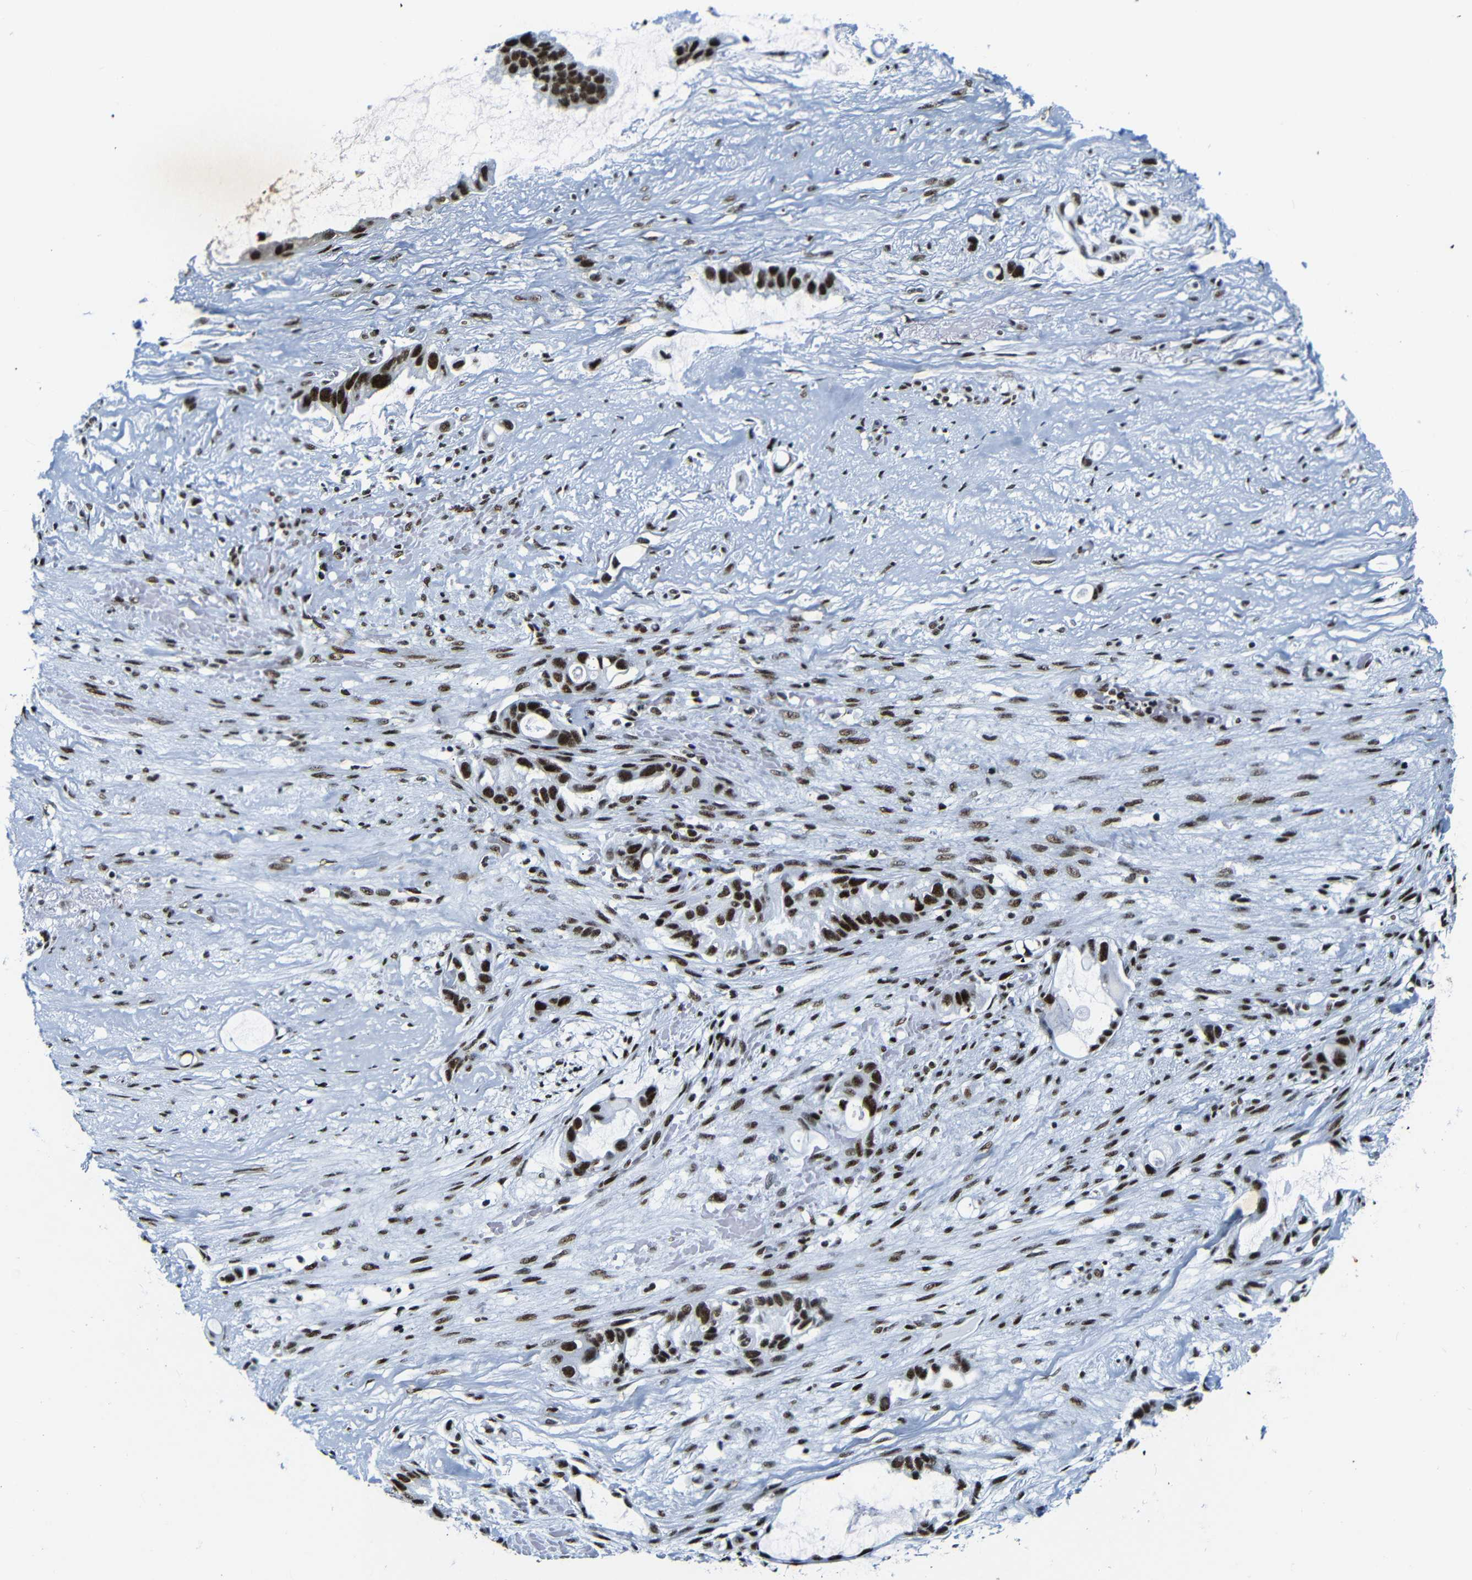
{"staining": {"intensity": "strong", "quantity": ">75%", "location": "nuclear"}, "tissue": "liver cancer", "cell_type": "Tumor cells", "image_type": "cancer", "snomed": [{"axis": "morphology", "description": "Cholangiocarcinoma"}, {"axis": "topography", "description": "Liver"}], "caption": "Human liver cancer stained for a protein (brown) displays strong nuclear positive expression in approximately >75% of tumor cells.", "gene": "SRSF1", "patient": {"sex": "female", "age": 65}}